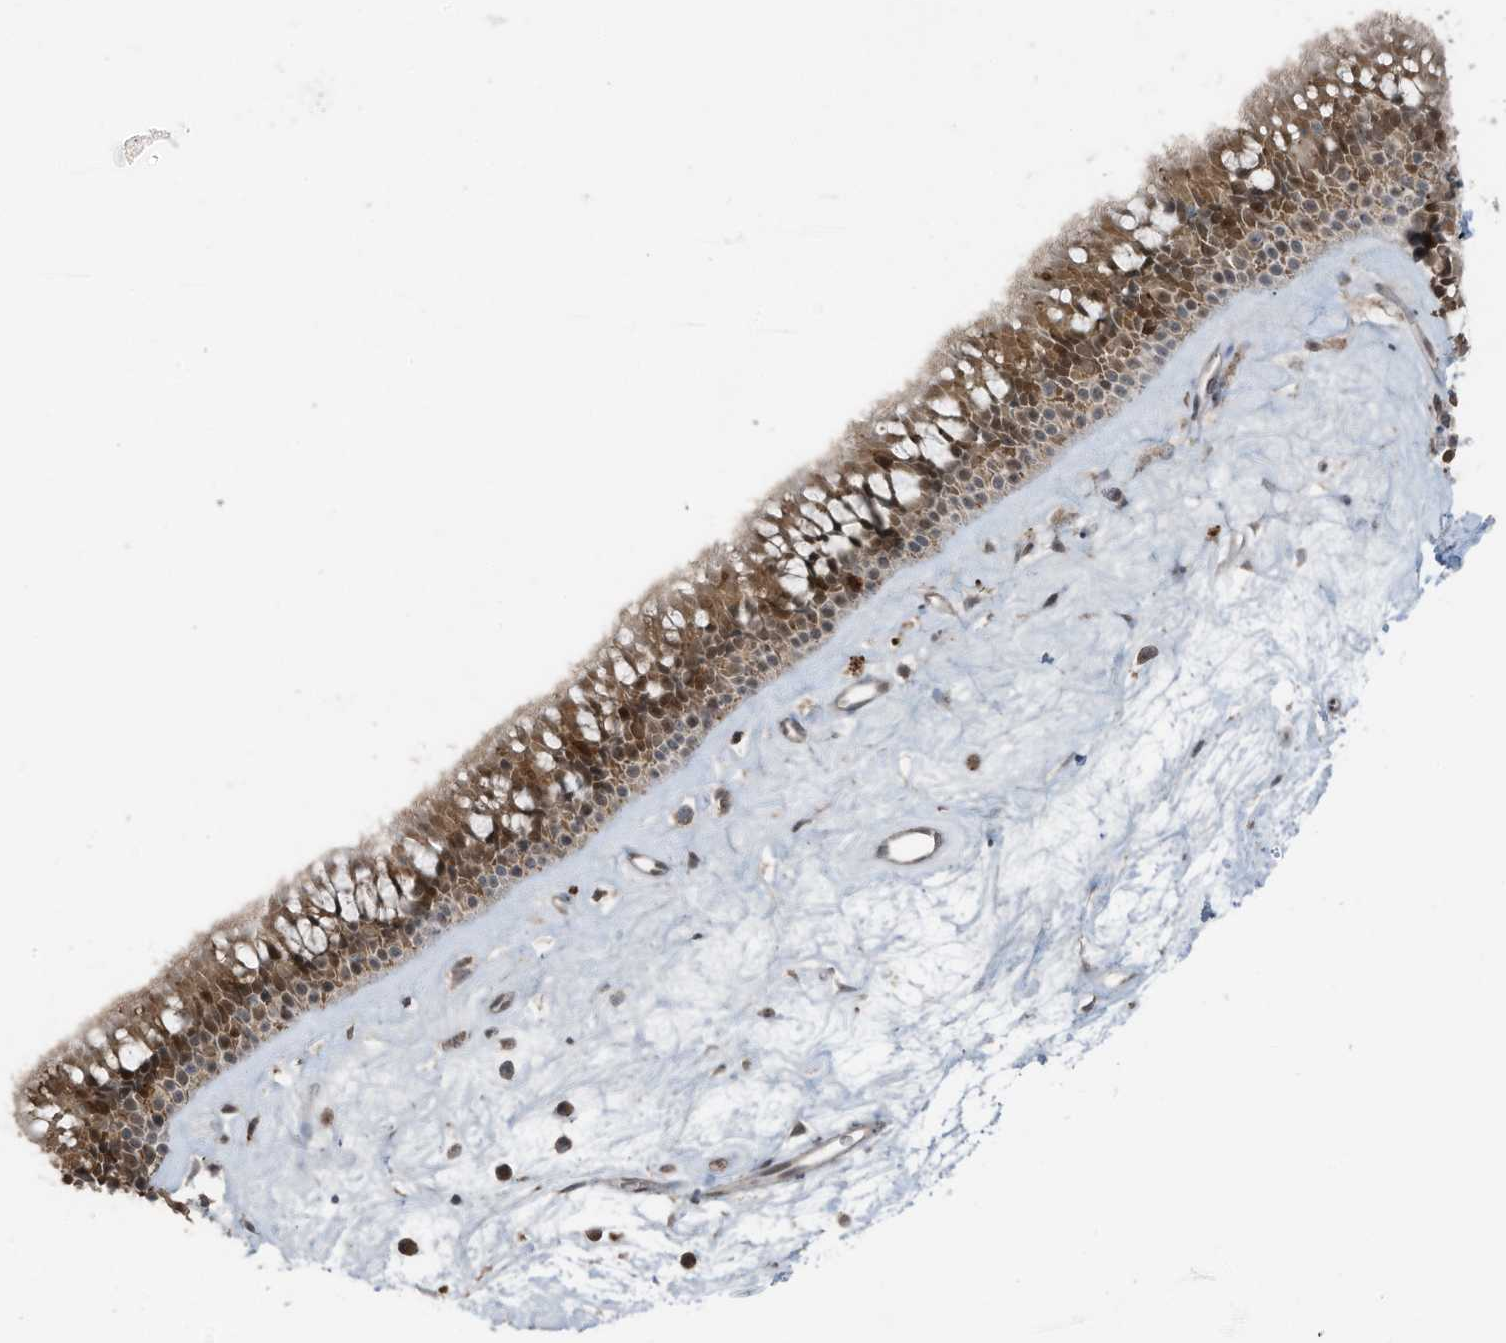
{"staining": {"intensity": "moderate", "quantity": ">75%", "location": "cytoplasmic/membranous,nuclear"}, "tissue": "nasopharynx", "cell_type": "Respiratory epithelial cells", "image_type": "normal", "snomed": [{"axis": "morphology", "description": "Normal tissue, NOS"}, {"axis": "topography", "description": "Nasopharynx"}], "caption": "Protein staining demonstrates moderate cytoplasmic/membranous,nuclear positivity in about >75% of respiratory epithelial cells in normal nasopharynx.", "gene": "TXNDC9", "patient": {"sex": "male", "age": 64}}